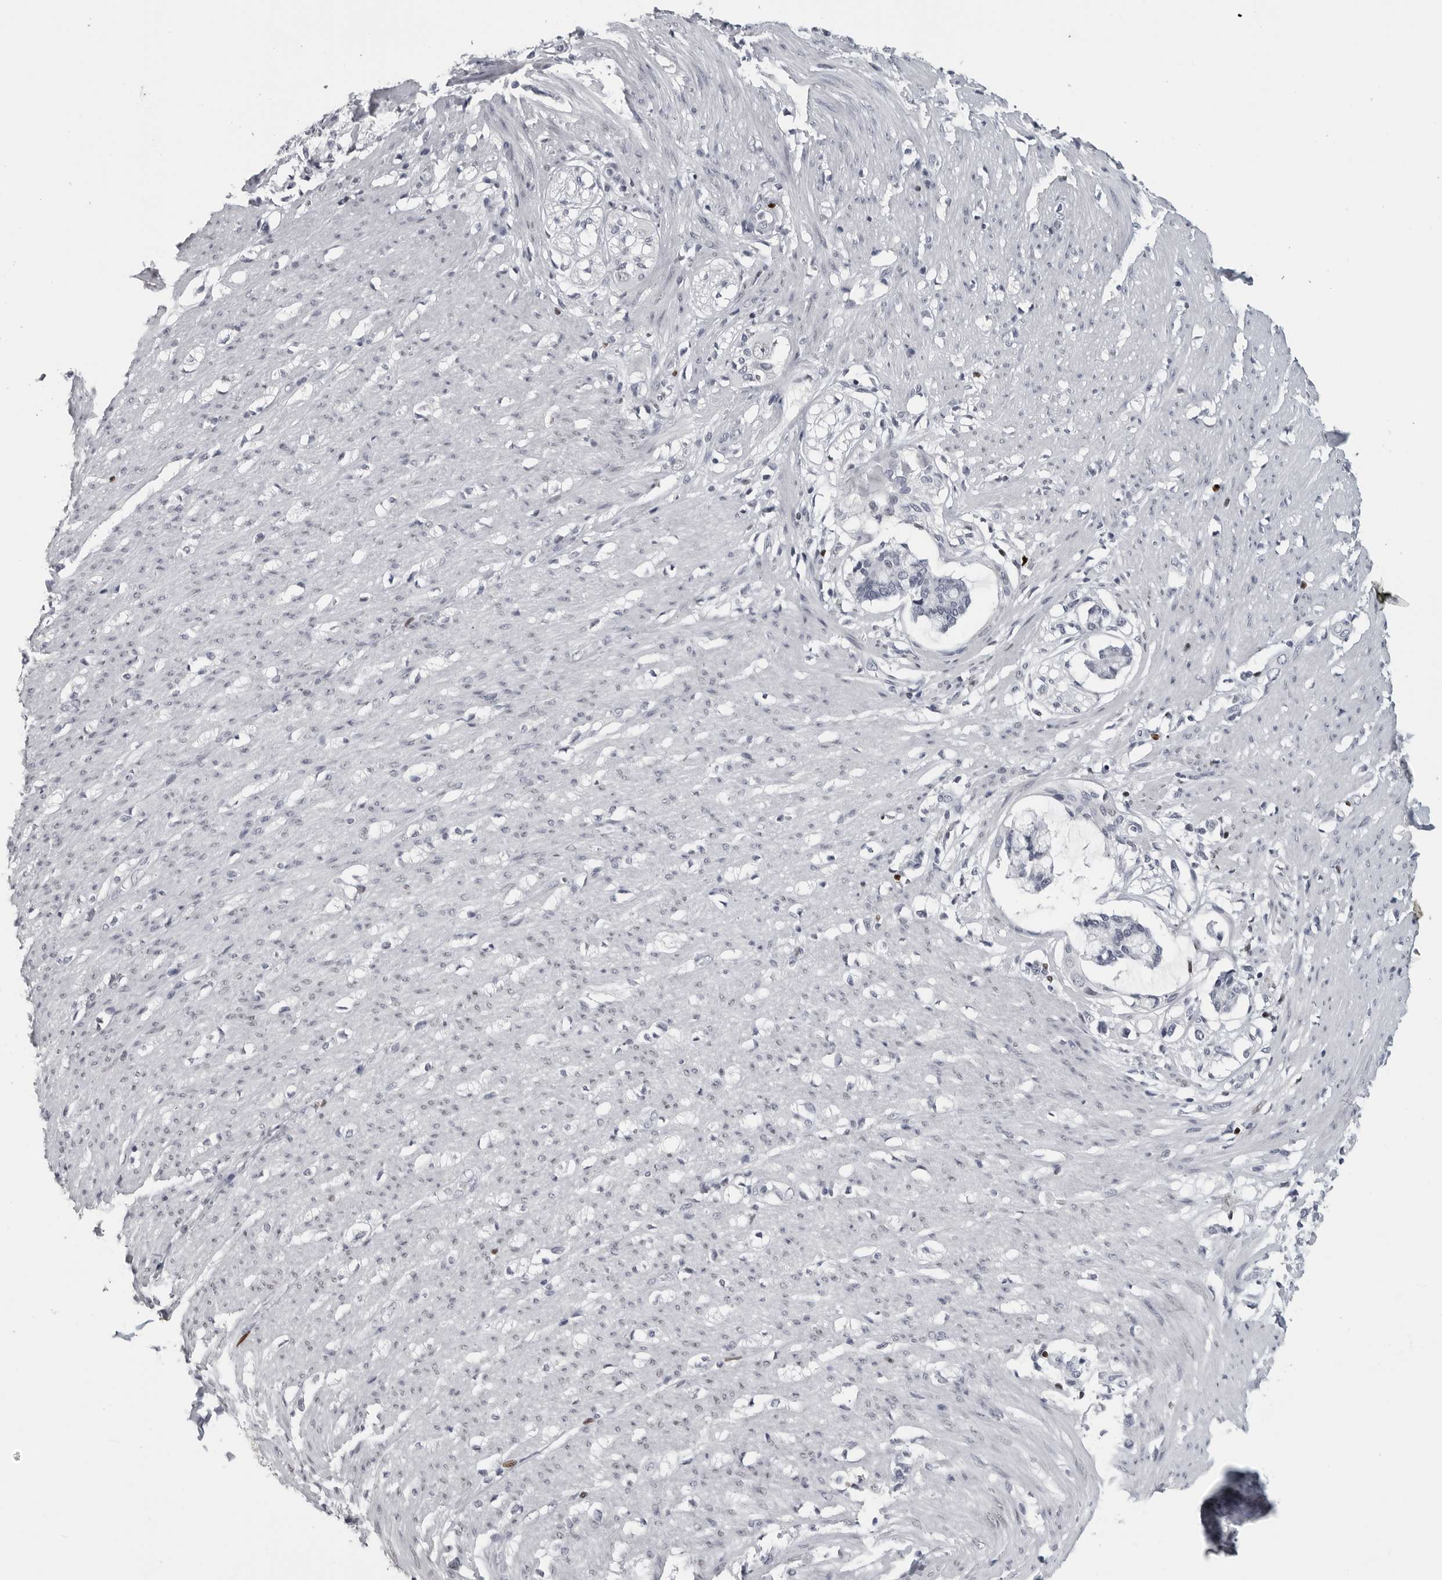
{"staining": {"intensity": "negative", "quantity": "none", "location": "none"}, "tissue": "smooth muscle", "cell_type": "Smooth muscle cells", "image_type": "normal", "snomed": [{"axis": "morphology", "description": "Normal tissue, NOS"}, {"axis": "morphology", "description": "Adenocarcinoma, NOS"}, {"axis": "topography", "description": "Colon"}, {"axis": "topography", "description": "Peripheral nerve tissue"}], "caption": "There is no significant positivity in smooth muscle cells of smooth muscle. Nuclei are stained in blue.", "gene": "SATB2", "patient": {"sex": "male", "age": 14}}